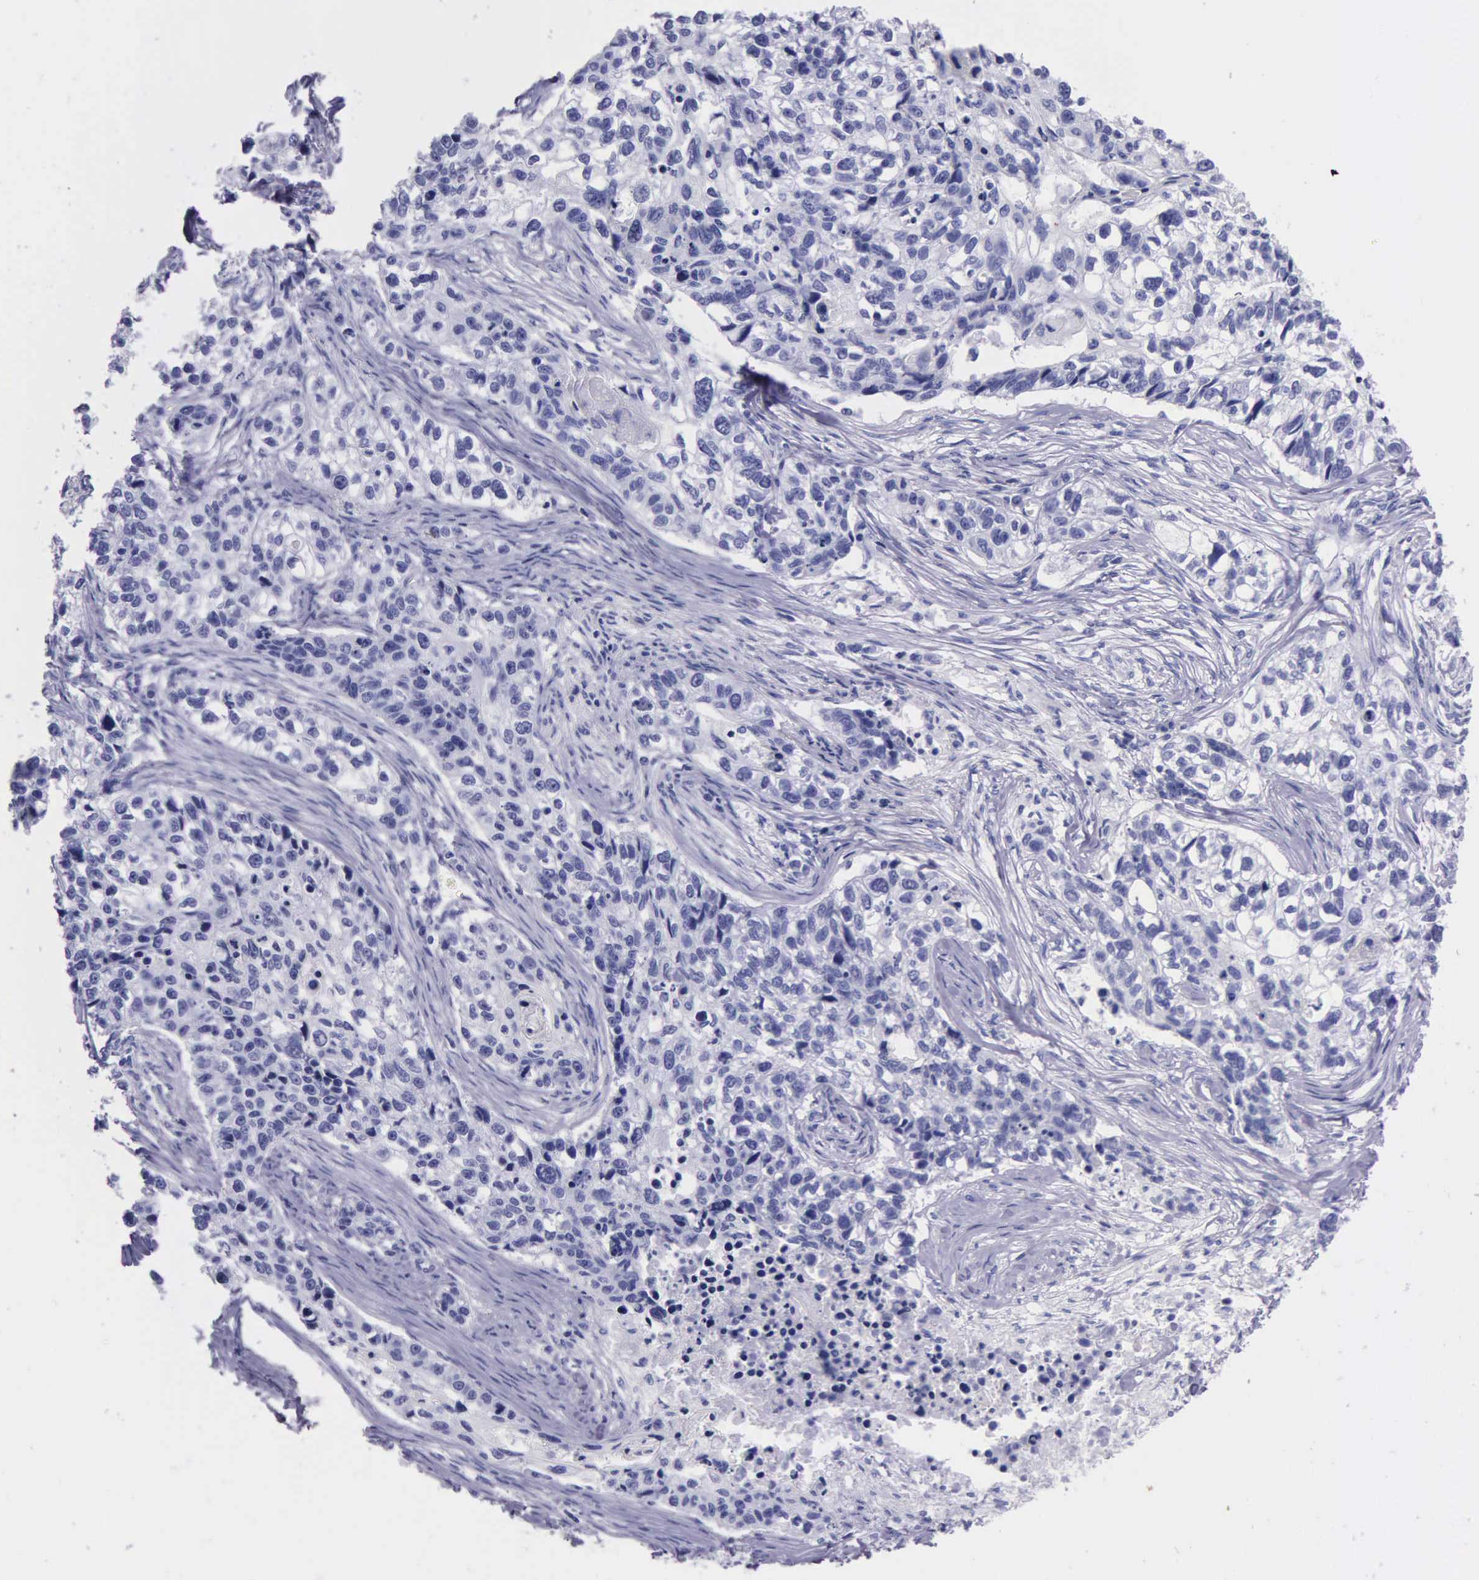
{"staining": {"intensity": "negative", "quantity": "none", "location": "none"}, "tissue": "lung cancer", "cell_type": "Tumor cells", "image_type": "cancer", "snomed": [{"axis": "morphology", "description": "Squamous cell carcinoma, NOS"}, {"axis": "topography", "description": "Lymph node"}, {"axis": "topography", "description": "Lung"}], "caption": "The histopathology image demonstrates no significant expression in tumor cells of lung cancer. The staining was performed using DAB (3,3'-diaminobenzidine) to visualize the protein expression in brown, while the nuclei were stained in blue with hematoxylin (Magnification: 20x).", "gene": "KLK3", "patient": {"sex": "male", "age": 74}}